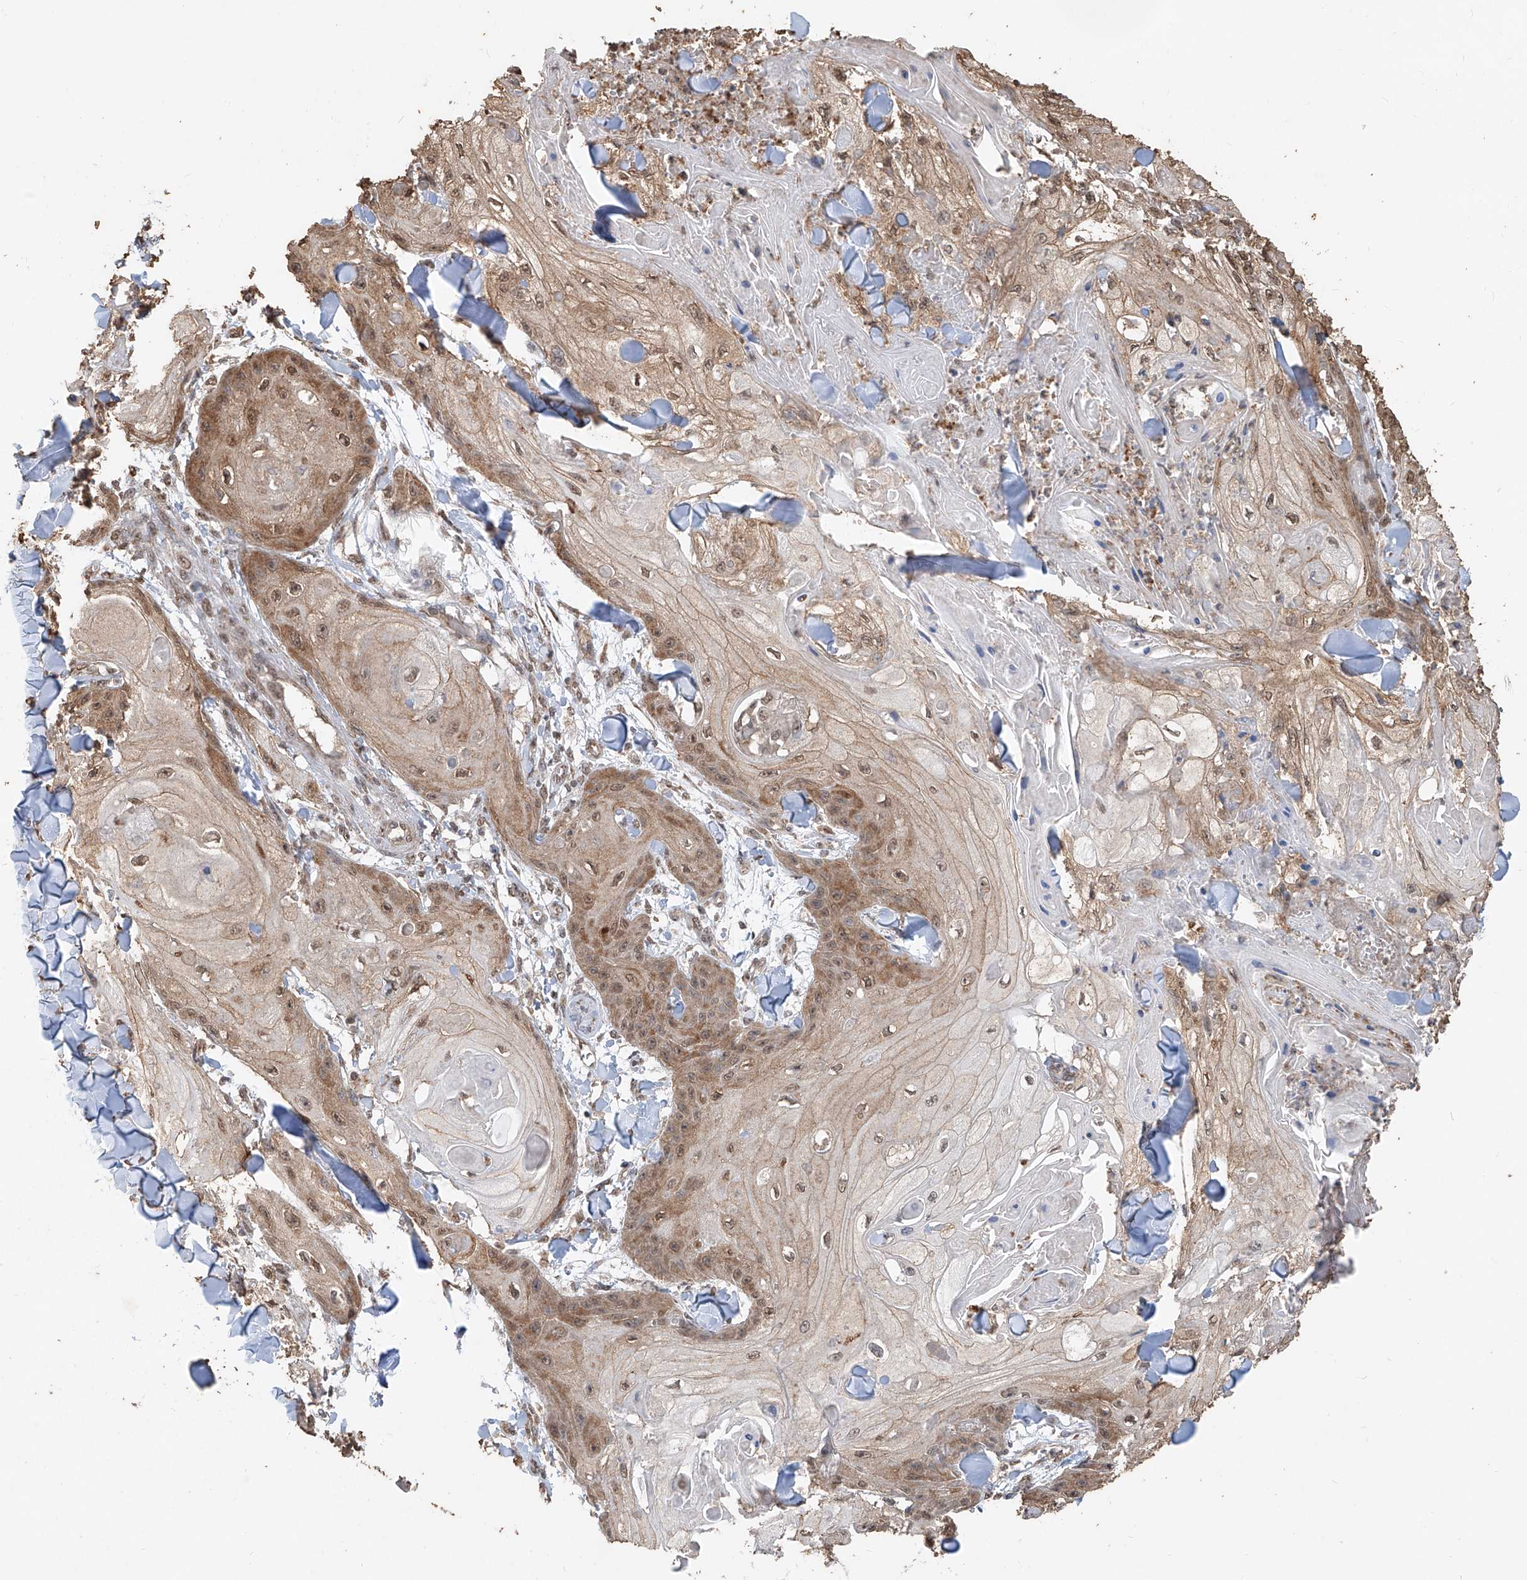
{"staining": {"intensity": "moderate", "quantity": ">75%", "location": "cytoplasmic/membranous,nuclear"}, "tissue": "skin cancer", "cell_type": "Tumor cells", "image_type": "cancer", "snomed": [{"axis": "morphology", "description": "Squamous cell carcinoma, NOS"}, {"axis": "topography", "description": "Skin"}], "caption": "The immunohistochemical stain highlights moderate cytoplasmic/membranous and nuclear positivity in tumor cells of skin squamous cell carcinoma tissue.", "gene": "ELOVL1", "patient": {"sex": "male", "age": 74}}